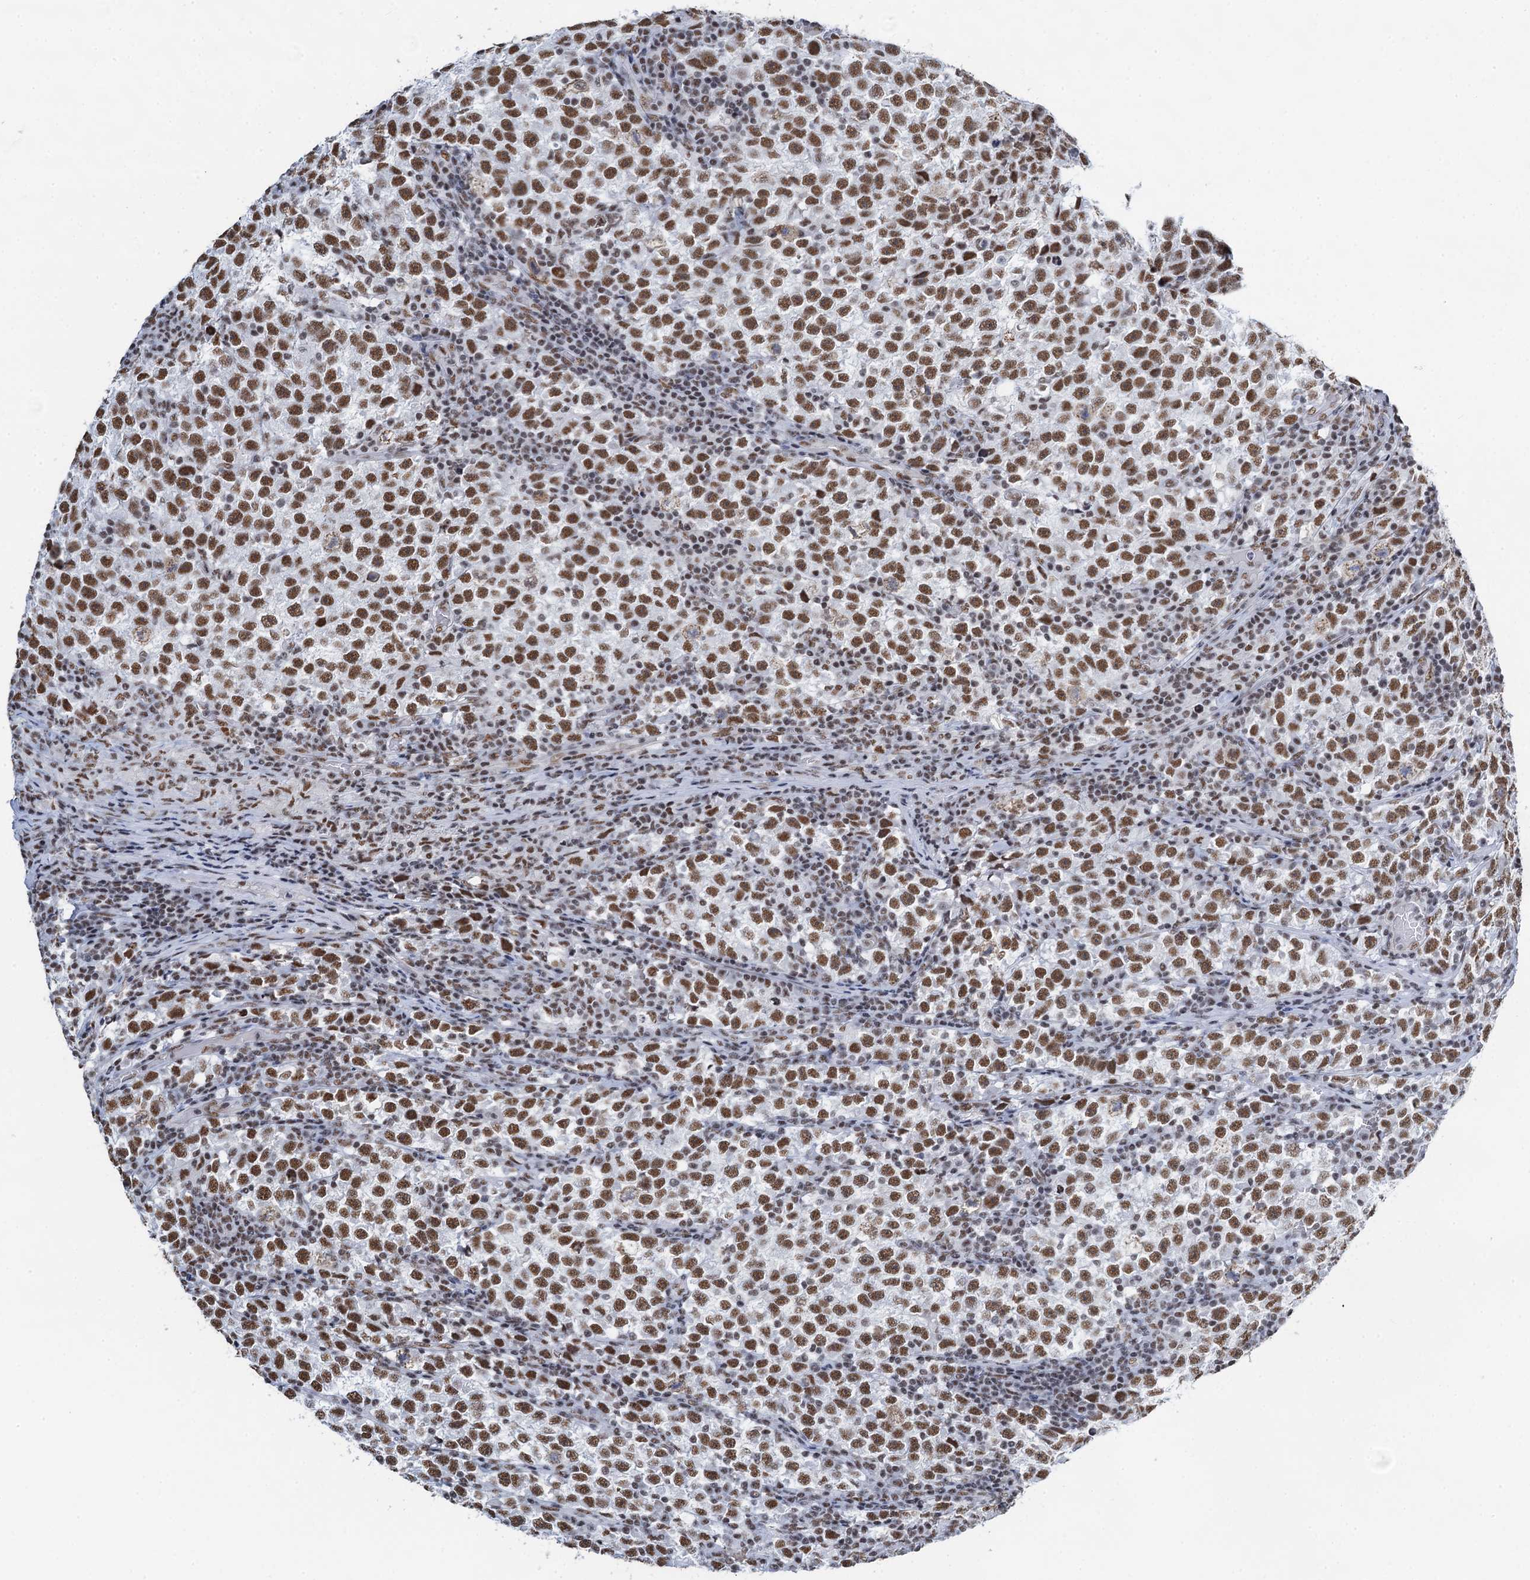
{"staining": {"intensity": "moderate", "quantity": ">75%", "location": "nuclear"}, "tissue": "testis cancer", "cell_type": "Tumor cells", "image_type": "cancer", "snomed": [{"axis": "morphology", "description": "Normal tissue, NOS"}, {"axis": "morphology", "description": "Seminoma, NOS"}, {"axis": "topography", "description": "Testis"}], "caption": "Testis cancer stained with a protein marker reveals moderate staining in tumor cells.", "gene": "ZNF609", "patient": {"sex": "male", "age": 43}}